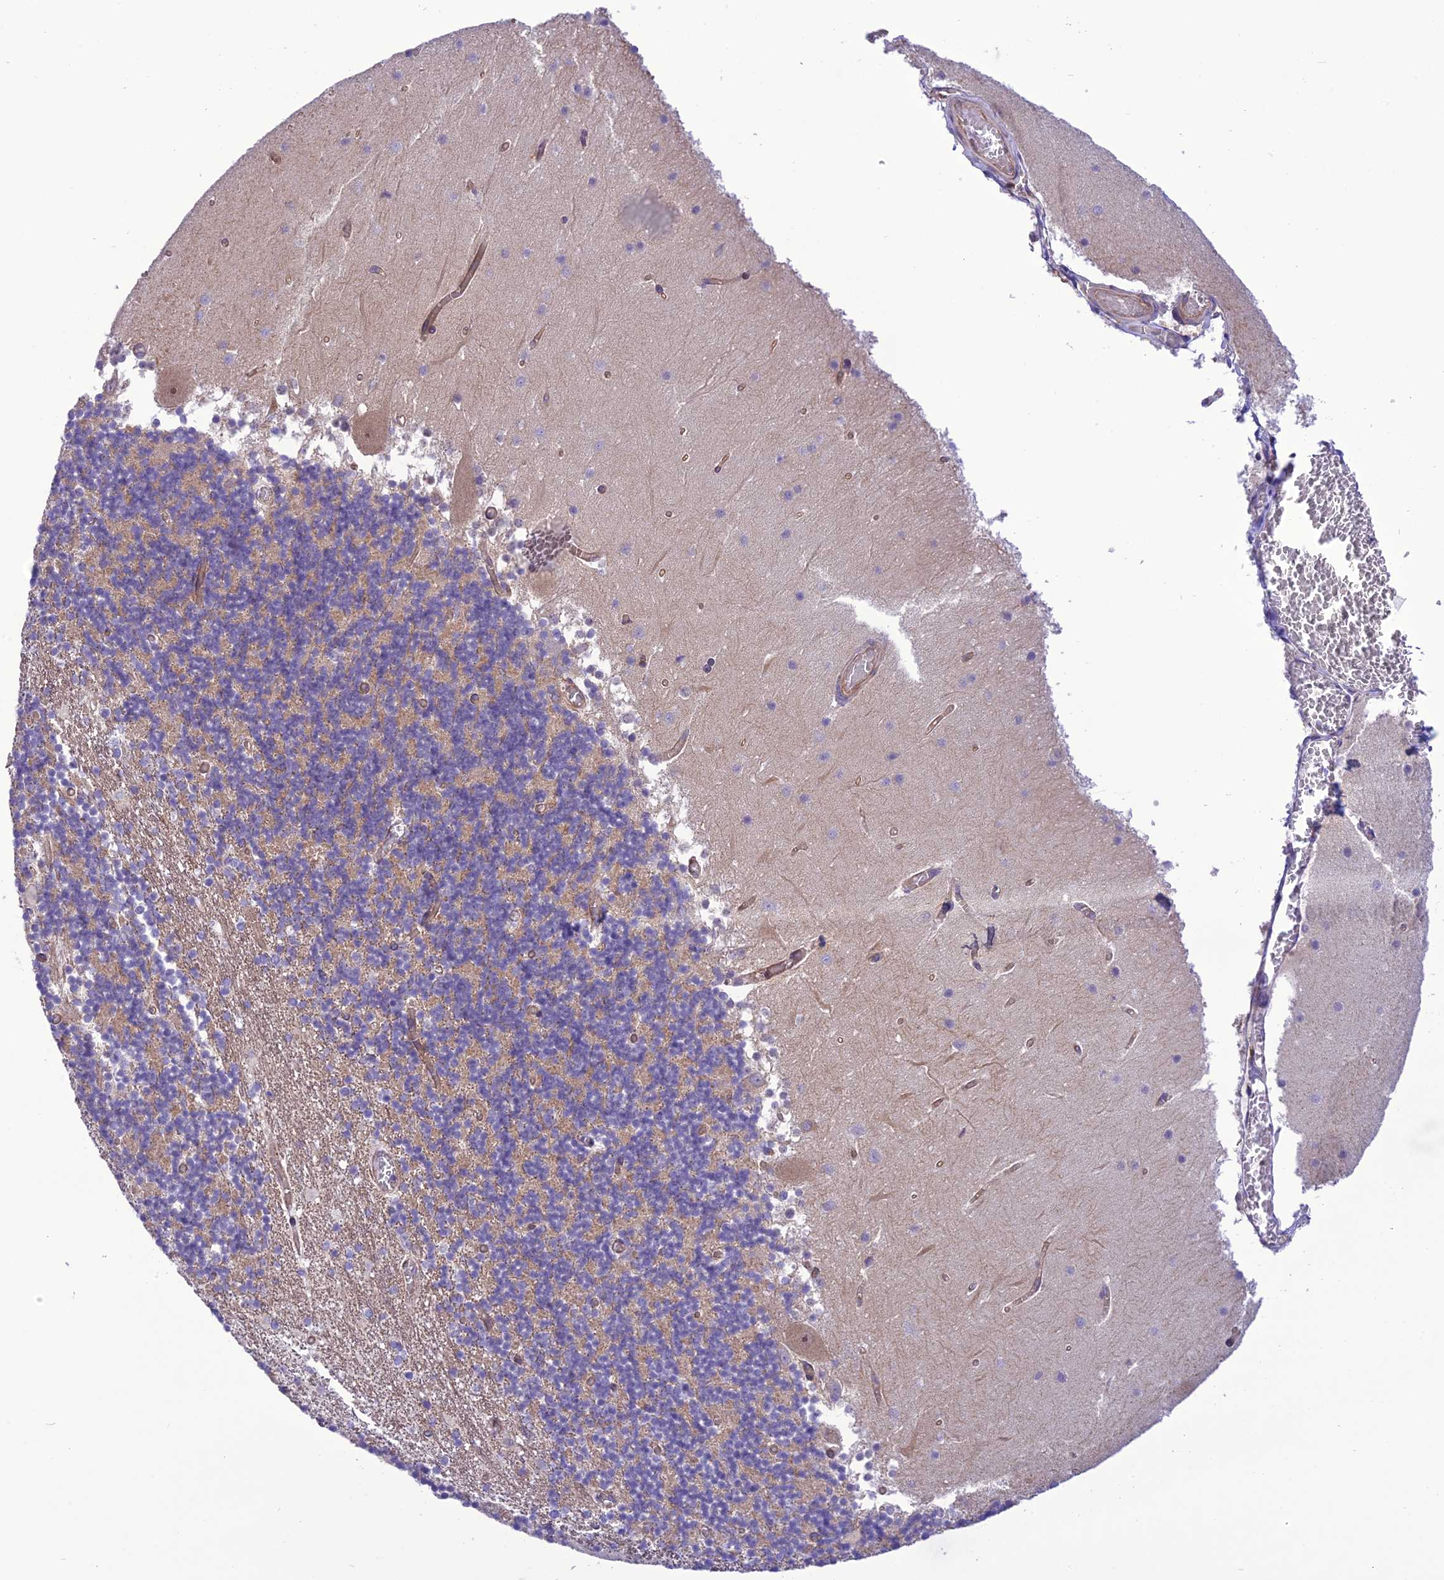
{"staining": {"intensity": "moderate", "quantity": "25%-75%", "location": "cytoplasmic/membranous"}, "tissue": "cerebellum", "cell_type": "Cells in granular layer", "image_type": "normal", "snomed": [{"axis": "morphology", "description": "Normal tissue, NOS"}, {"axis": "topography", "description": "Cerebellum"}], "caption": "Protein staining by IHC exhibits moderate cytoplasmic/membranous staining in approximately 25%-75% of cells in granular layer in normal cerebellum.", "gene": "PPFIA3", "patient": {"sex": "female", "age": 28}}